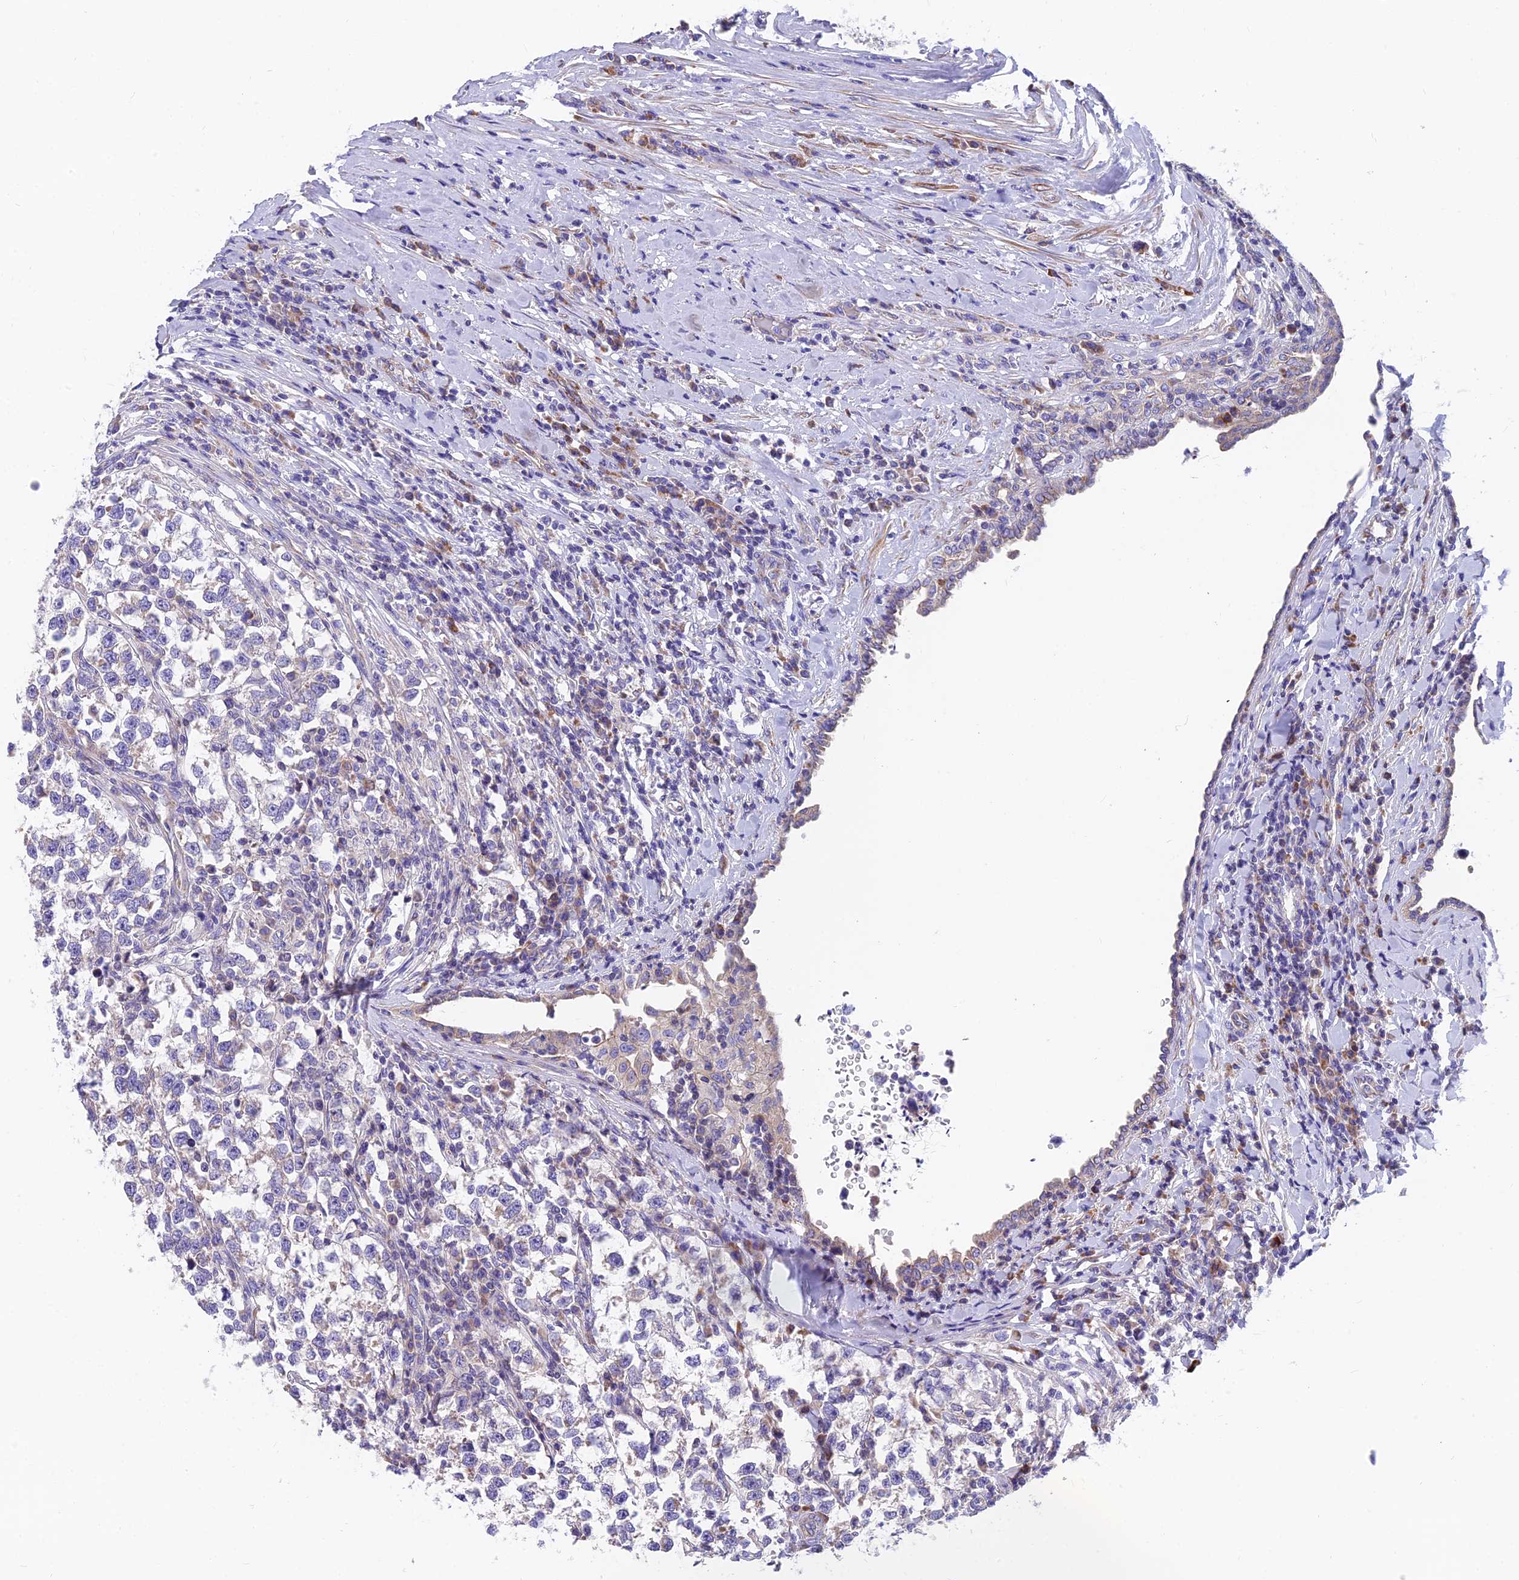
{"staining": {"intensity": "weak", "quantity": "<25%", "location": "cytoplasmic/membranous"}, "tissue": "testis cancer", "cell_type": "Tumor cells", "image_type": "cancer", "snomed": [{"axis": "morphology", "description": "Normal tissue, NOS"}, {"axis": "morphology", "description": "Seminoma, NOS"}, {"axis": "topography", "description": "Testis"}], "caption": "A micrograph of testis cancer stained for a protein shows no brown staining in tumor cells.", "gene": "MVB12A", "patient": {"sex": "male", "age": 43}}